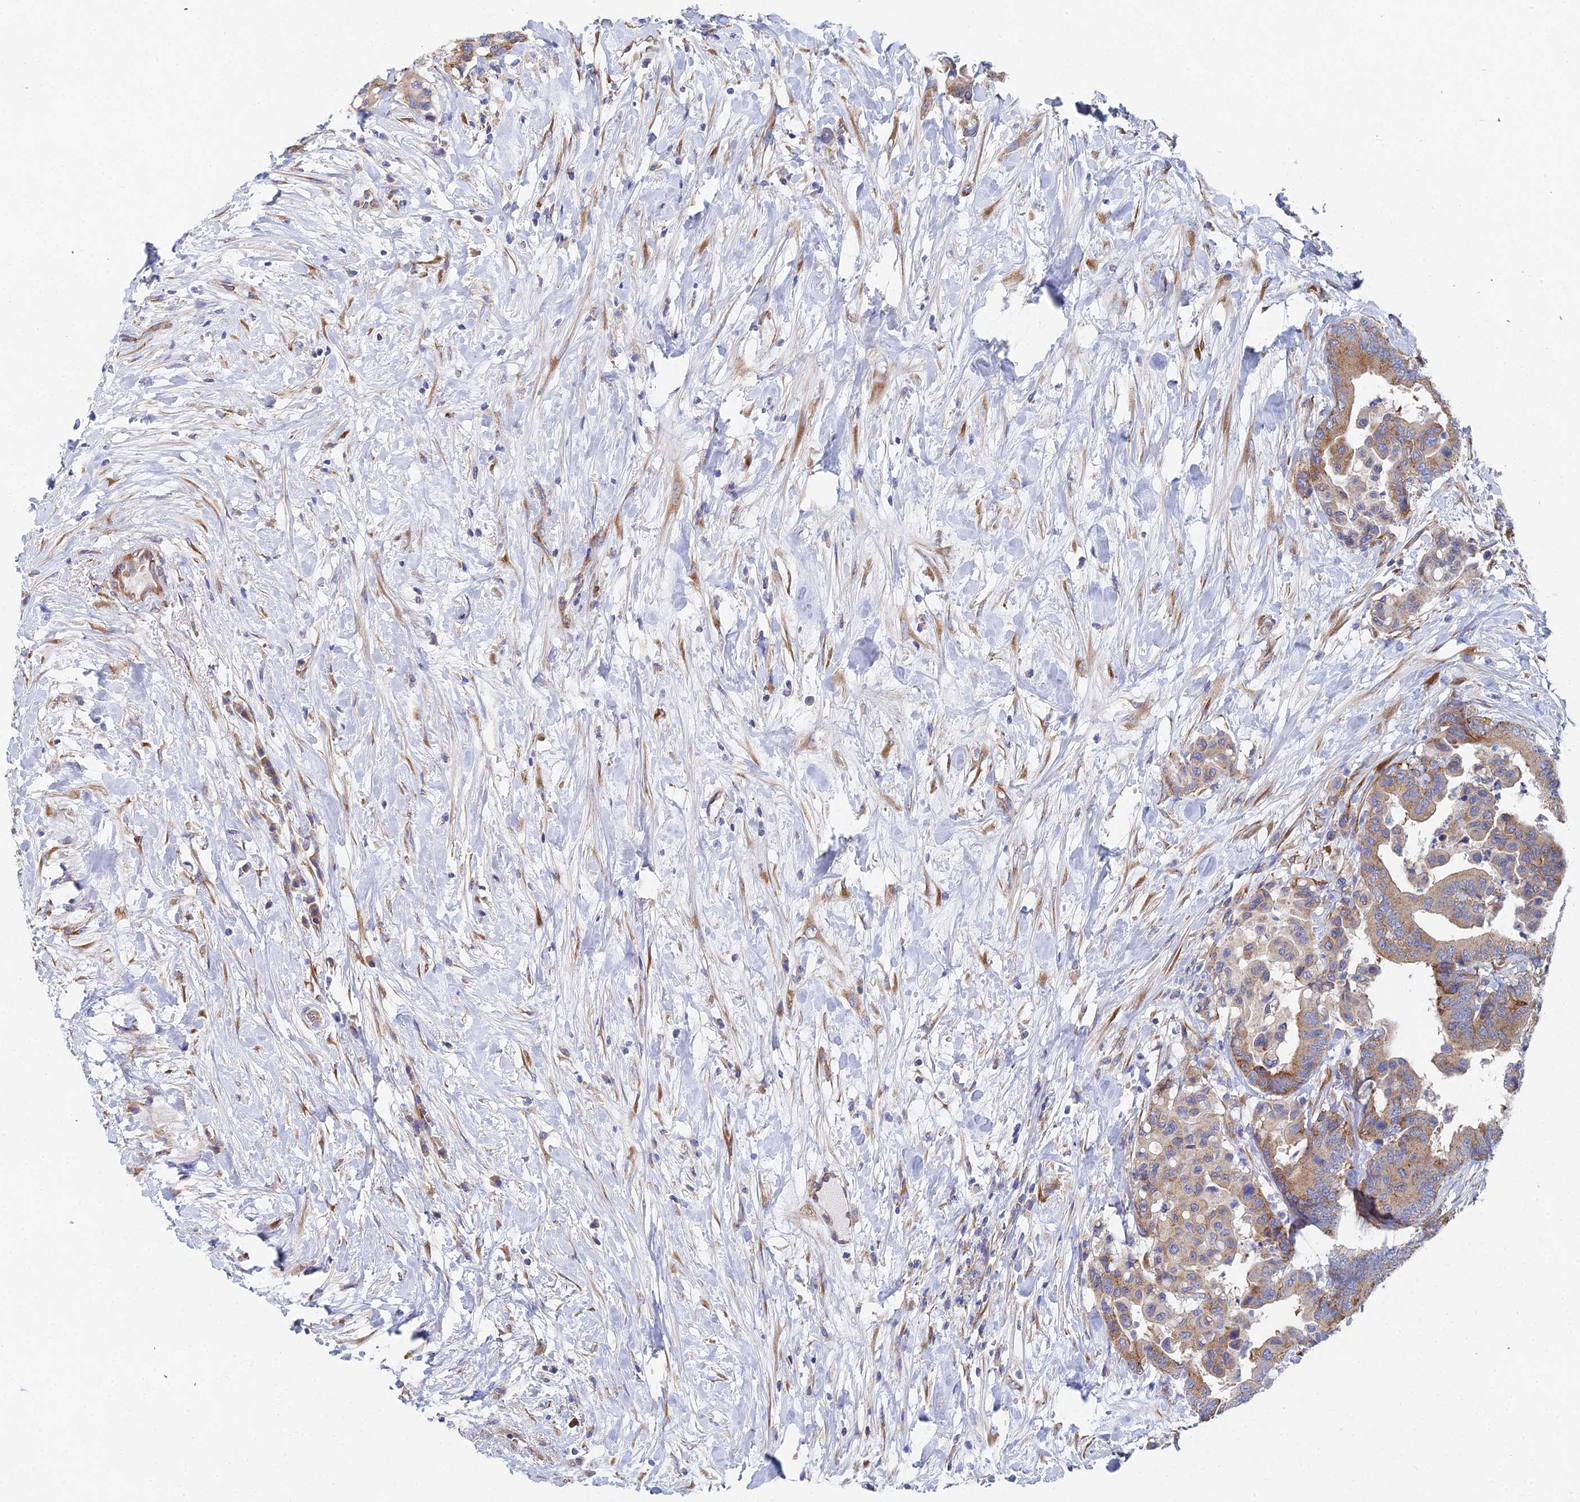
{"staining": {"intensity": "weak", "quantity": ">75%", "location": "cytoplasmic/membranous"}, "tissue": "colorectal cancer", "cell_type": "Tumor cells", "image_type": "cancer", "snomed": [{"axis": "morphology", "description": "Normal tissue, NOS"}, {"axis": "morphology", "description": "Adenocarcinoma, NOS"}, {"axis": "topography", "description": "Colon"}], "caption": "A brown stain shows weak cytoplasmic/membranous staining of a protein in colorectal cancer tumor cells.", "gene": "ELOF1", "patient": {"sex": "male", "age": 82}}